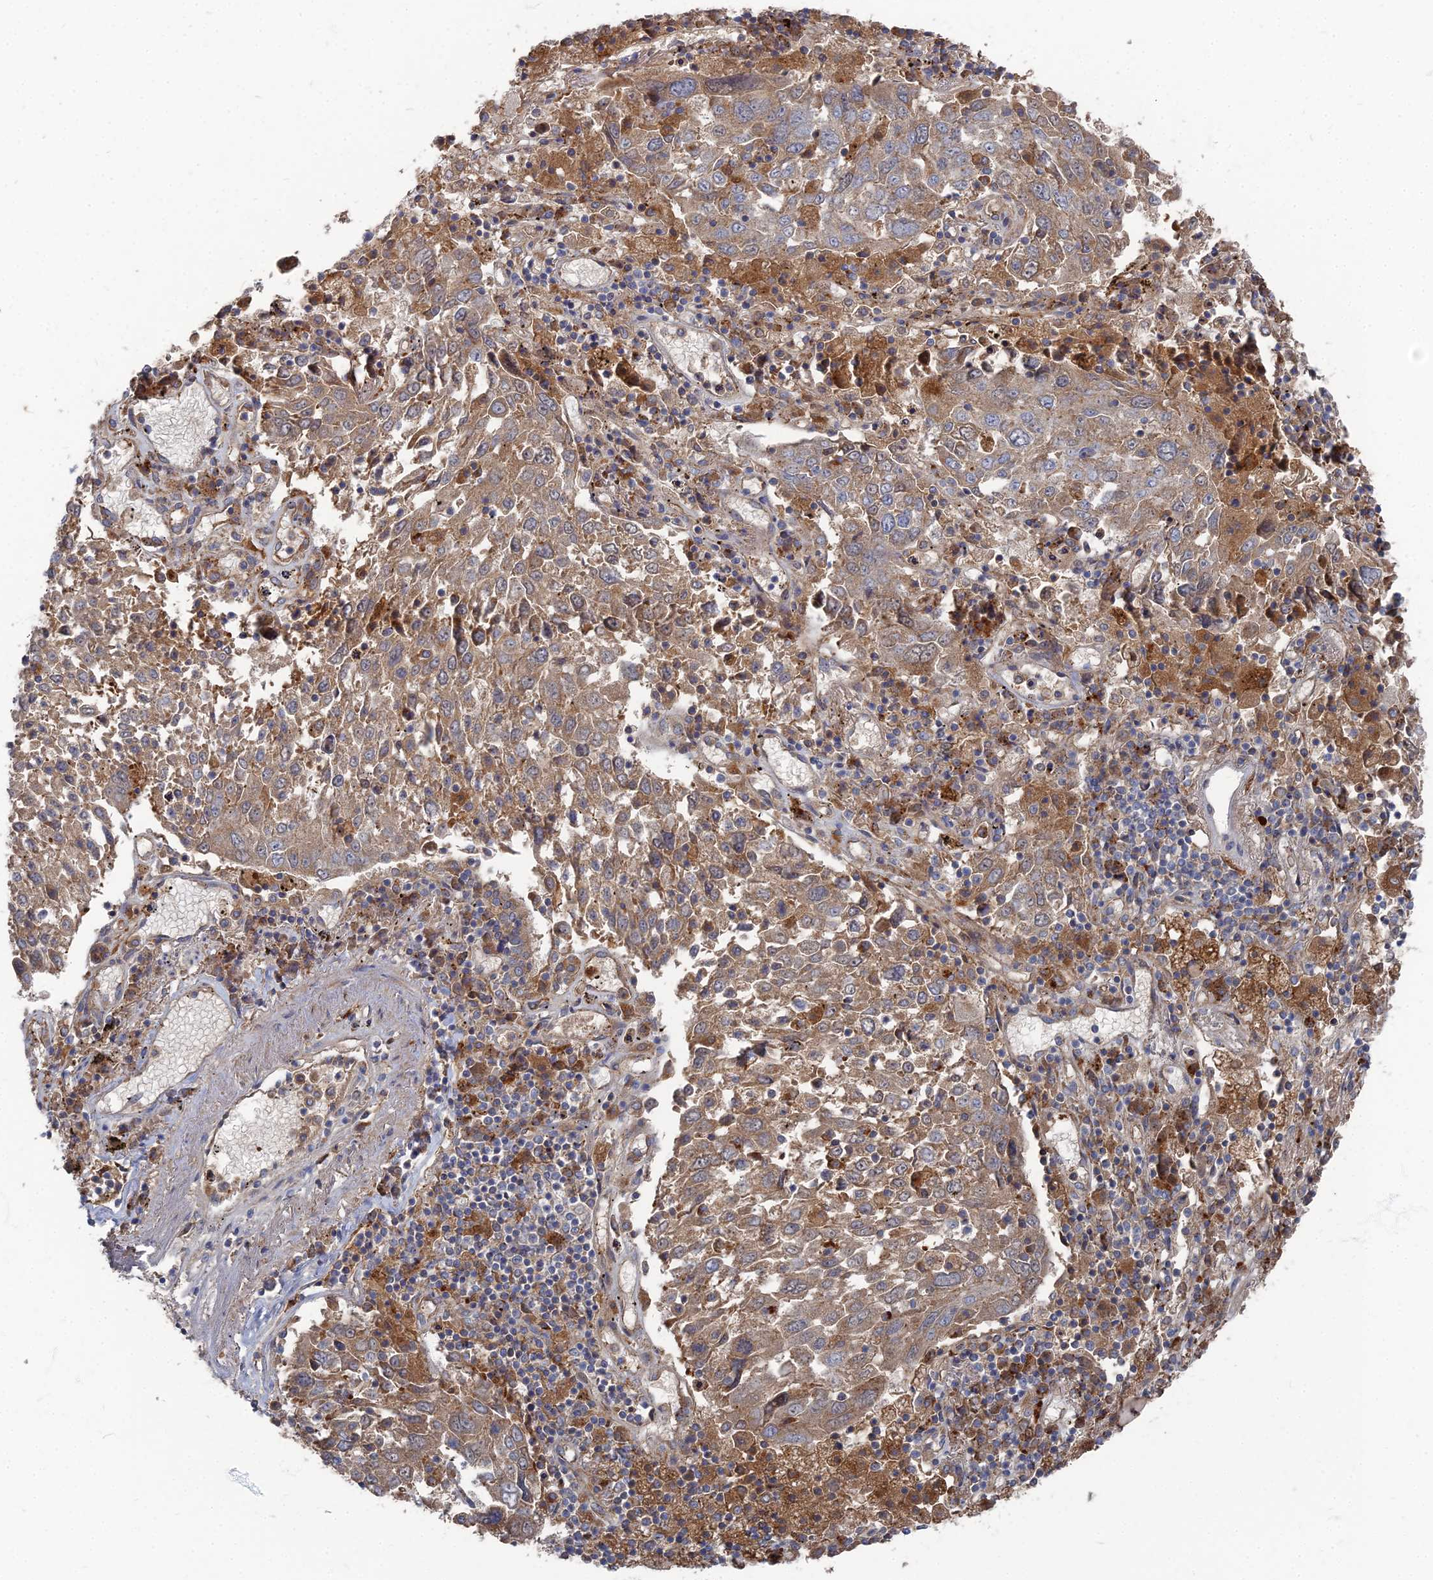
{"staining": {"intensity": "moderate", "quantity": ">75%", "location": "cytoplasmic/membranous"}, "tissue": "lung cancer", "cell_type": "Tumor cells", "image_type": "cancer", "snomed": [{"axis": "morphology", "description": "Squamous cell carcinoma, NOS"}, {"axis": "topography", "description": "Lung"}], "caption": "Lung cancer stained for a protein (brown) demonstrates moderate cytoplasmic/membranous positive staining in approximately >75% of tumor cells.", "gene": "PPCDC", "patient": {"sex": "male", "age": 65}}